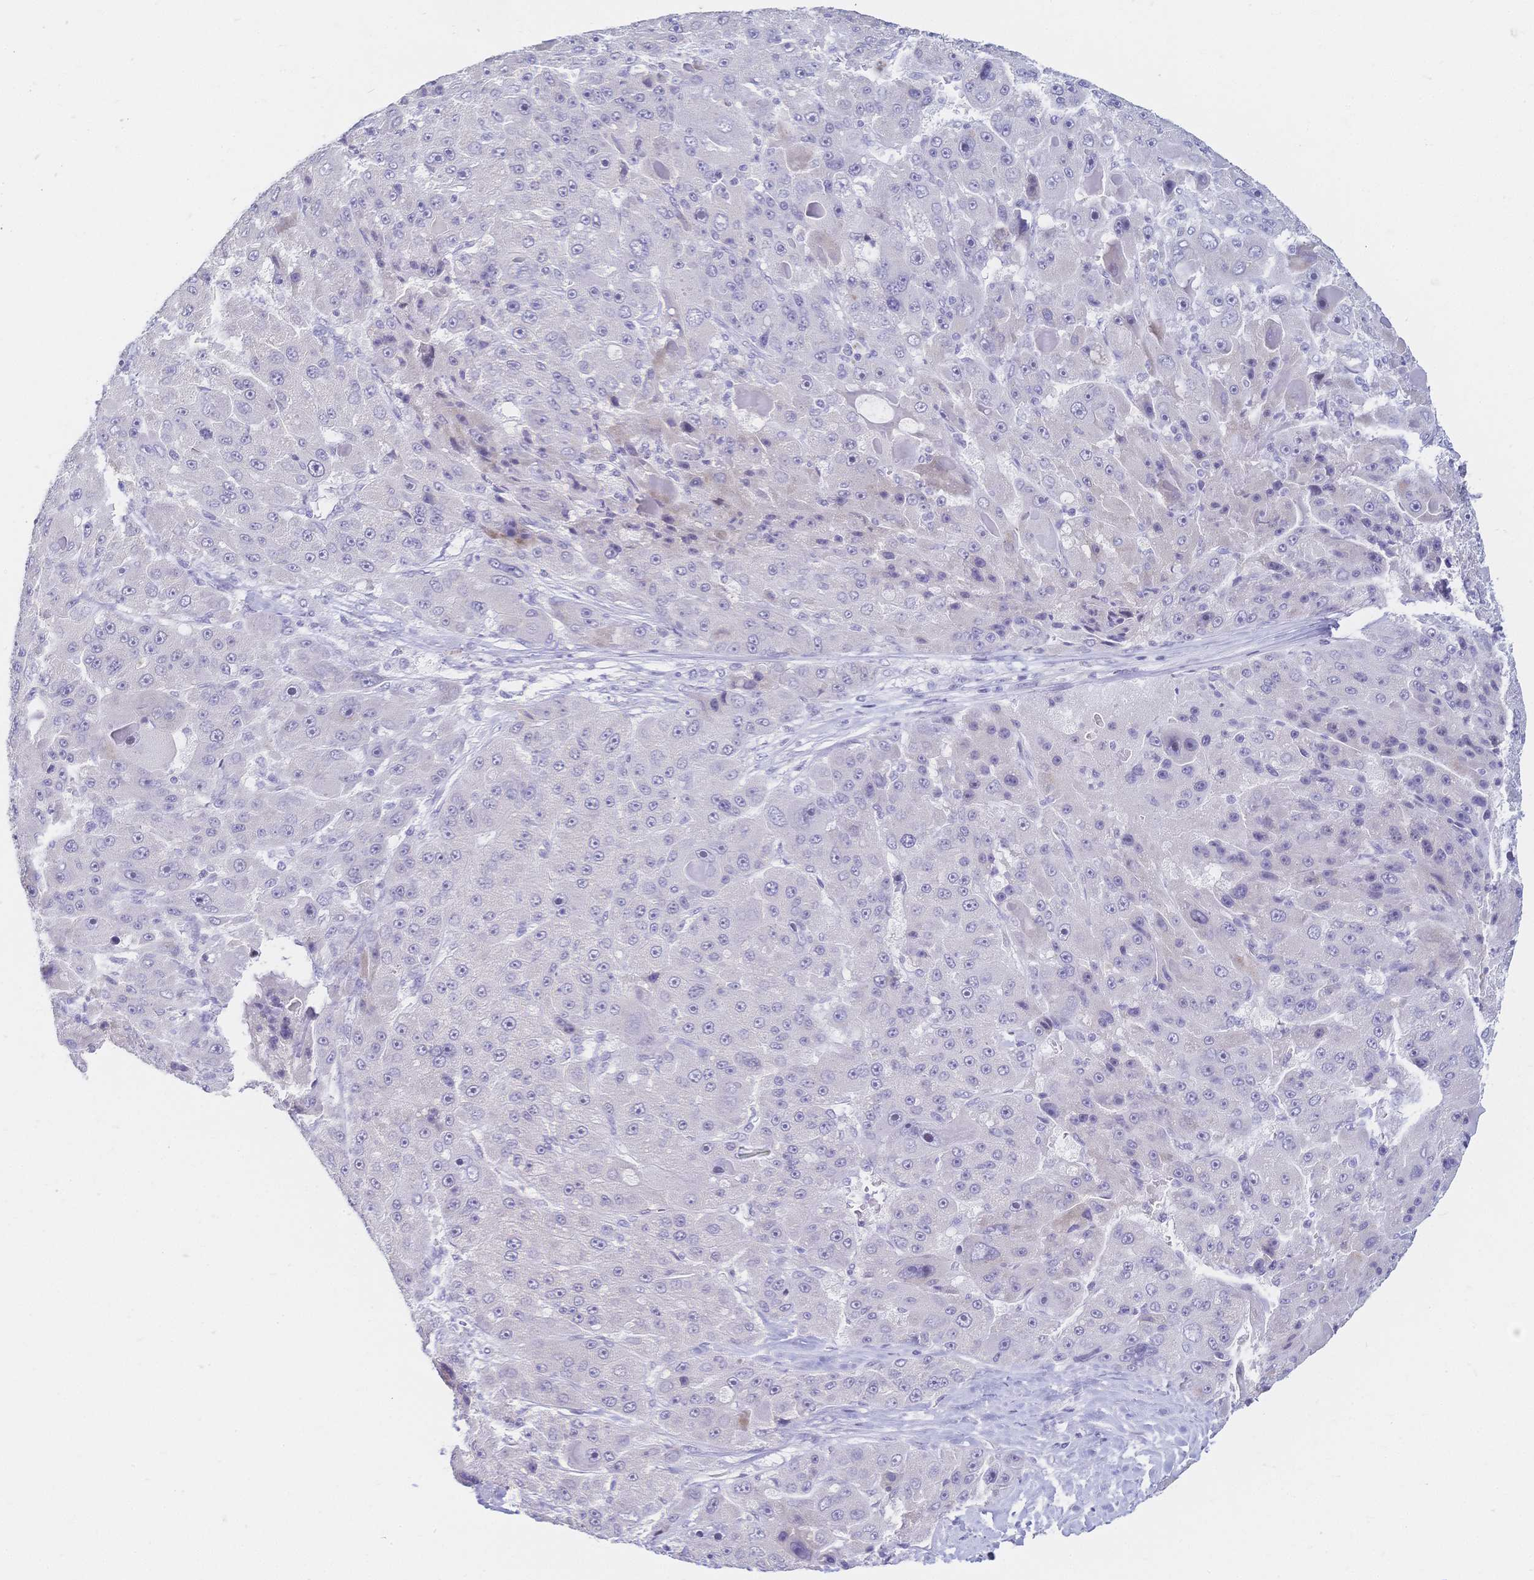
{"staining": {"intensity": "negative", "quantity": "none", "location": "none"}, "tissue": "liver cancer", "cell_type": "Tumor cells", "image_type": "cancer", "snomed": [{"axis": "morphology", "description": "Carcinoma, Hepatocellular, NOS"}, {"axis": "topography", "description": "Liver"}], "caption": "Tumor cells show no significant protein expression in hepatocellular carcinoma (liver). (DAB immunohistochemistry with hematoxylin counter stain).", "gene": "CR2", "patient": {"sex": "male", "age": 76}}